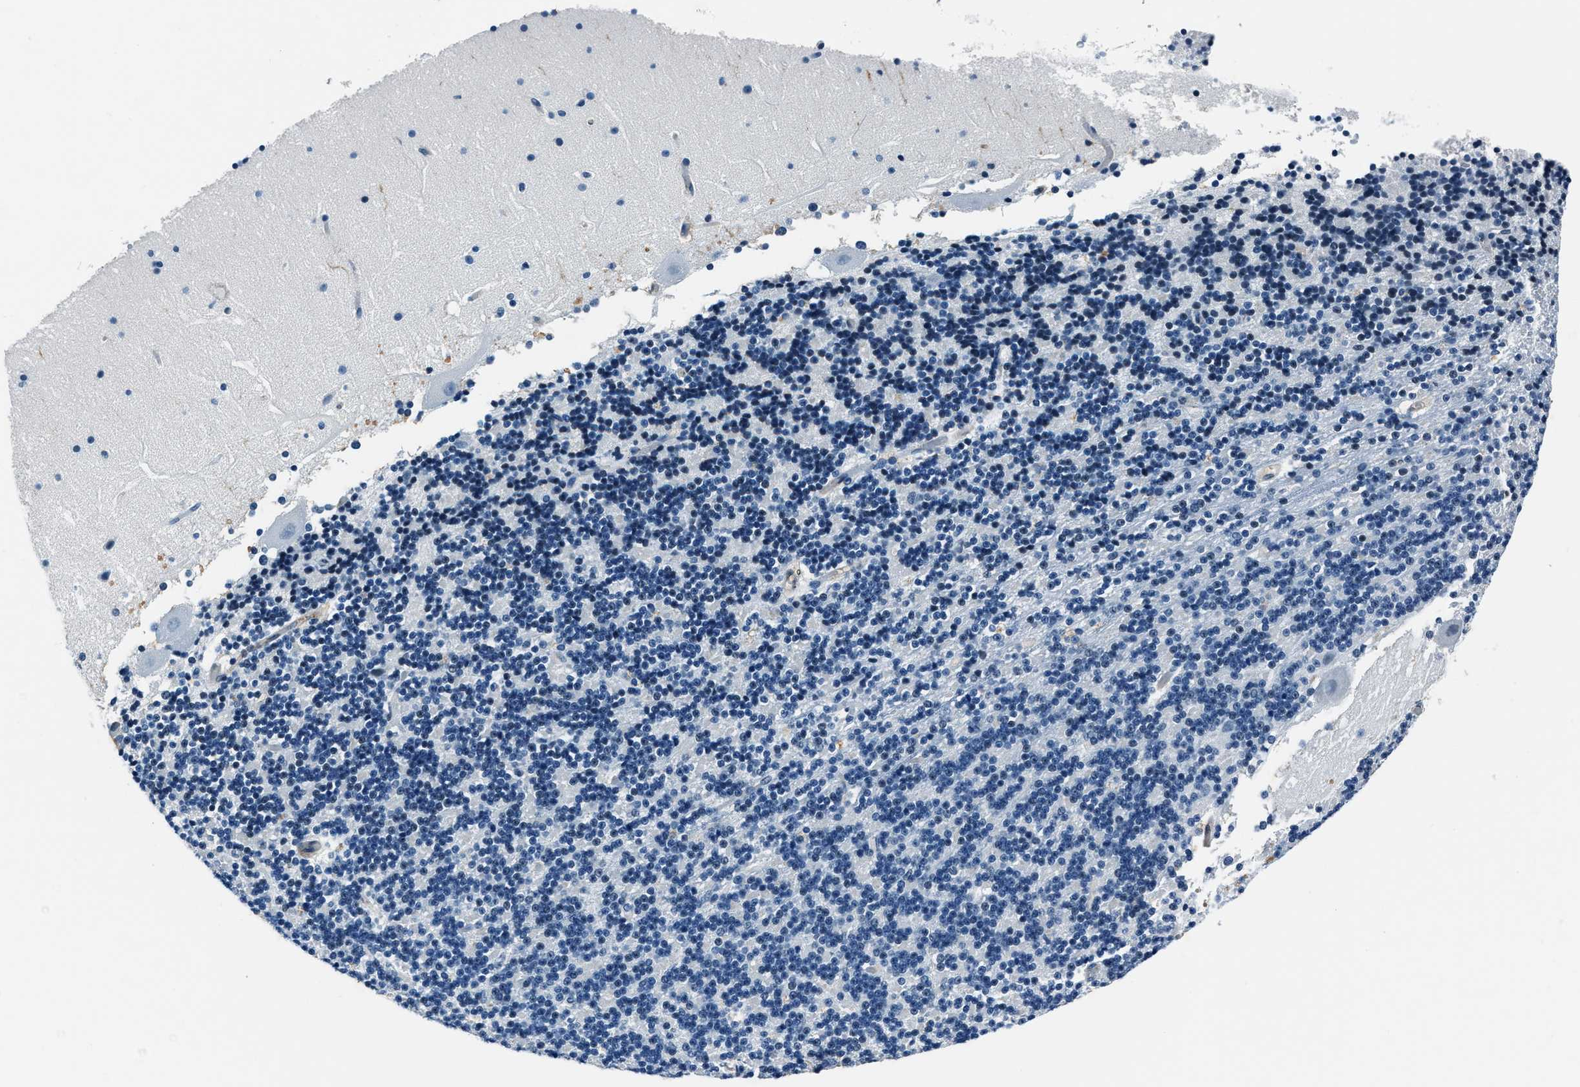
{"staining": {"intensity": "negative", "quantity": "none", "location": "none"}, "tissue": "cerebellum", "cell_type": "Cells in granular layer", "image_type": "normal", "snomed": [{"axis": "morphology", "description": "Normal tissue, NOS"}, {"axis": "topography", "description": "Cerebellum"}], "caption": "DAB immunohistochemical staining of unremarkable human cerebellum exhibits no significant positivity in cells in granular layer.", "gene": "PTPDC1", "patient": {"sex": "female", "age": 19}}